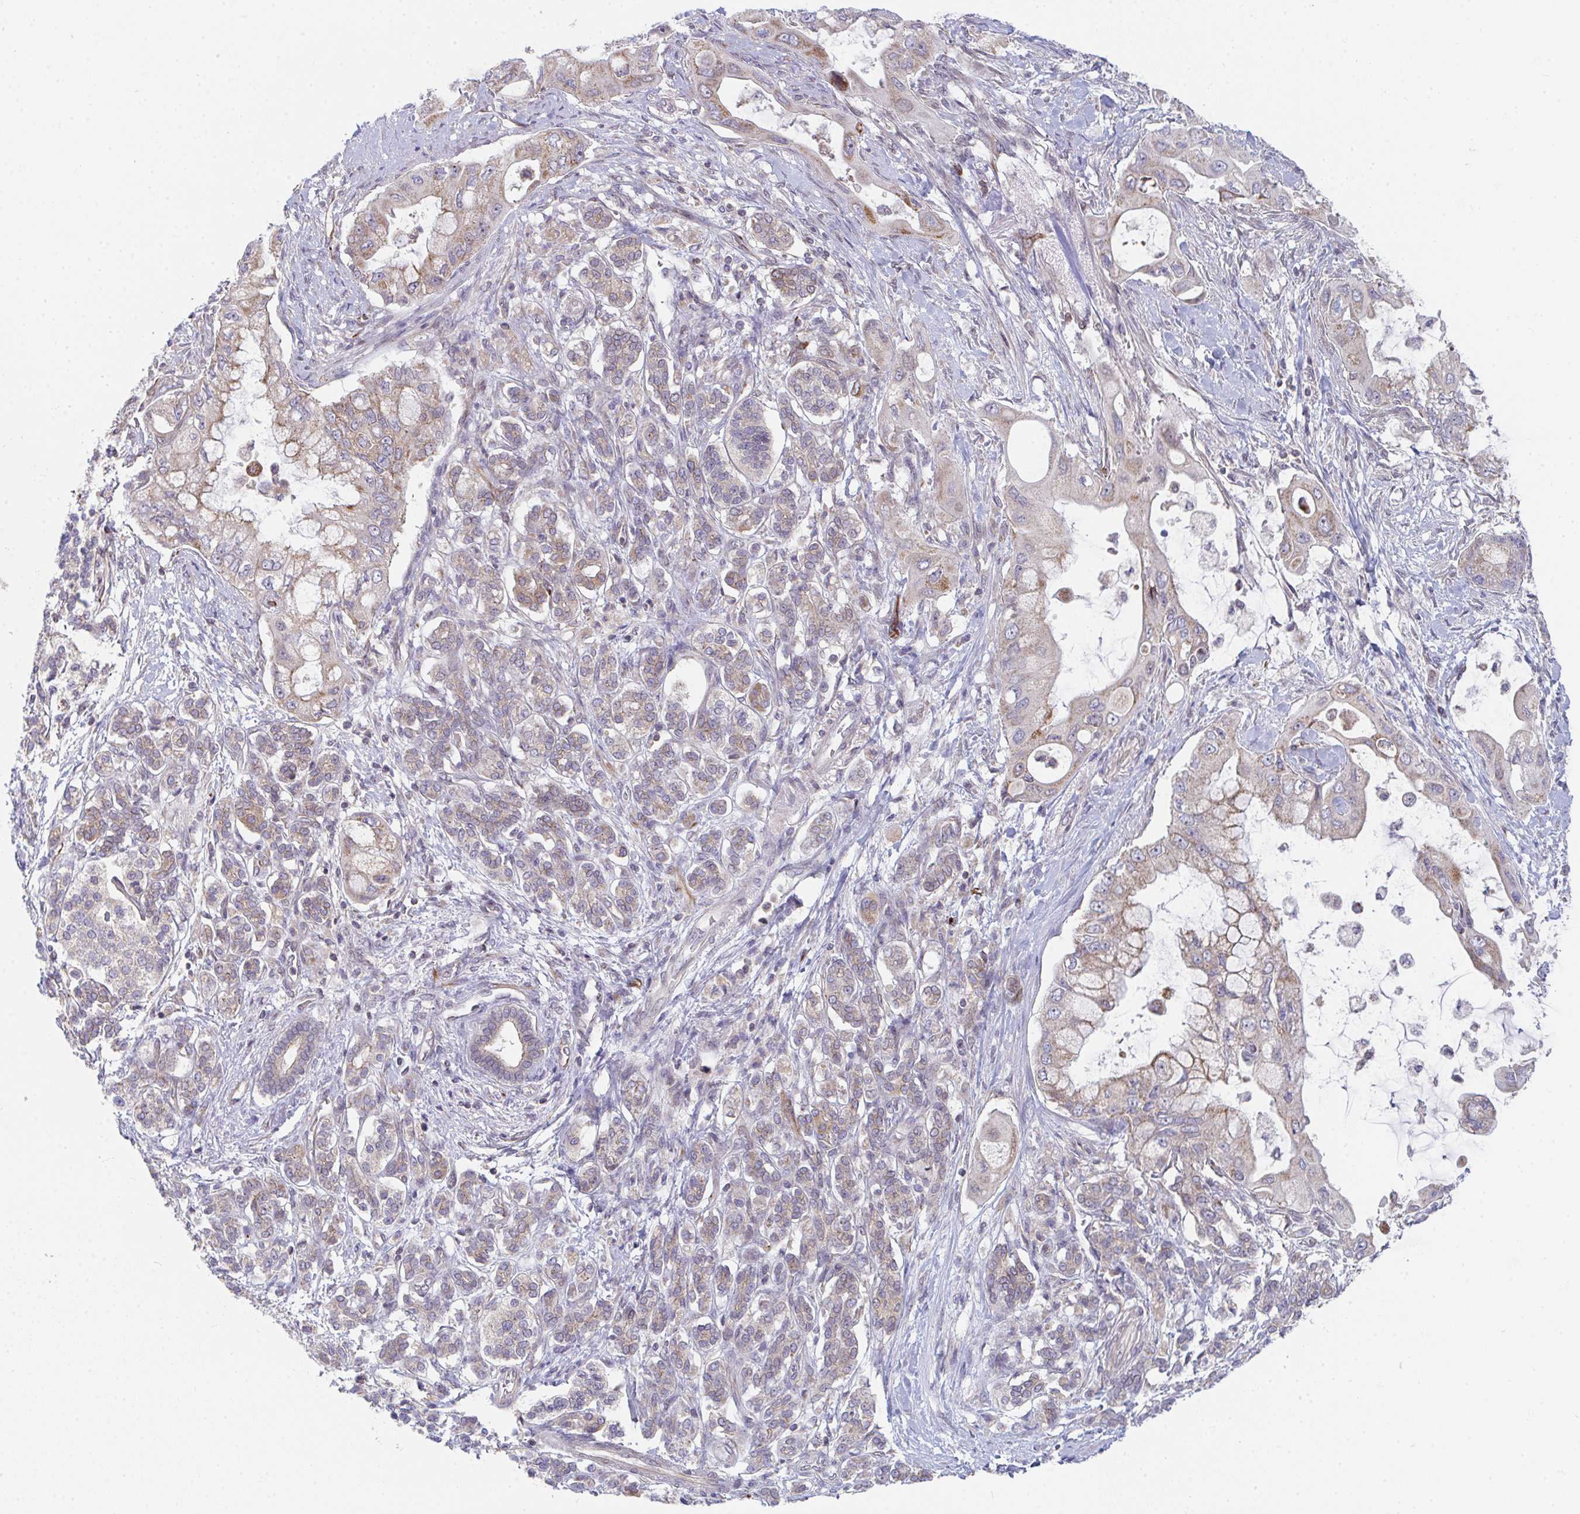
{"staining": {"intensity": "moderate", "quantity": ">75%", "location": "cytoplasmic/membranous"}, "tissue": "pancreatic cancer", "cell_type": "Tumor cells", "image_type": "cancer", "snomed": [{"axis": "morphology", "description": "Adenocarcinoma, NOS"}, {"axis": "topography", "description": "Pancreas"}], "caption": "Pancreatic cancer (adenocarcinoma) stained for a protein reveals moderate cytoplasmic/membranous positivity in tumor cells.", "gene": "EIF1AD", "patient": {"sex": "male", "age": 57}}